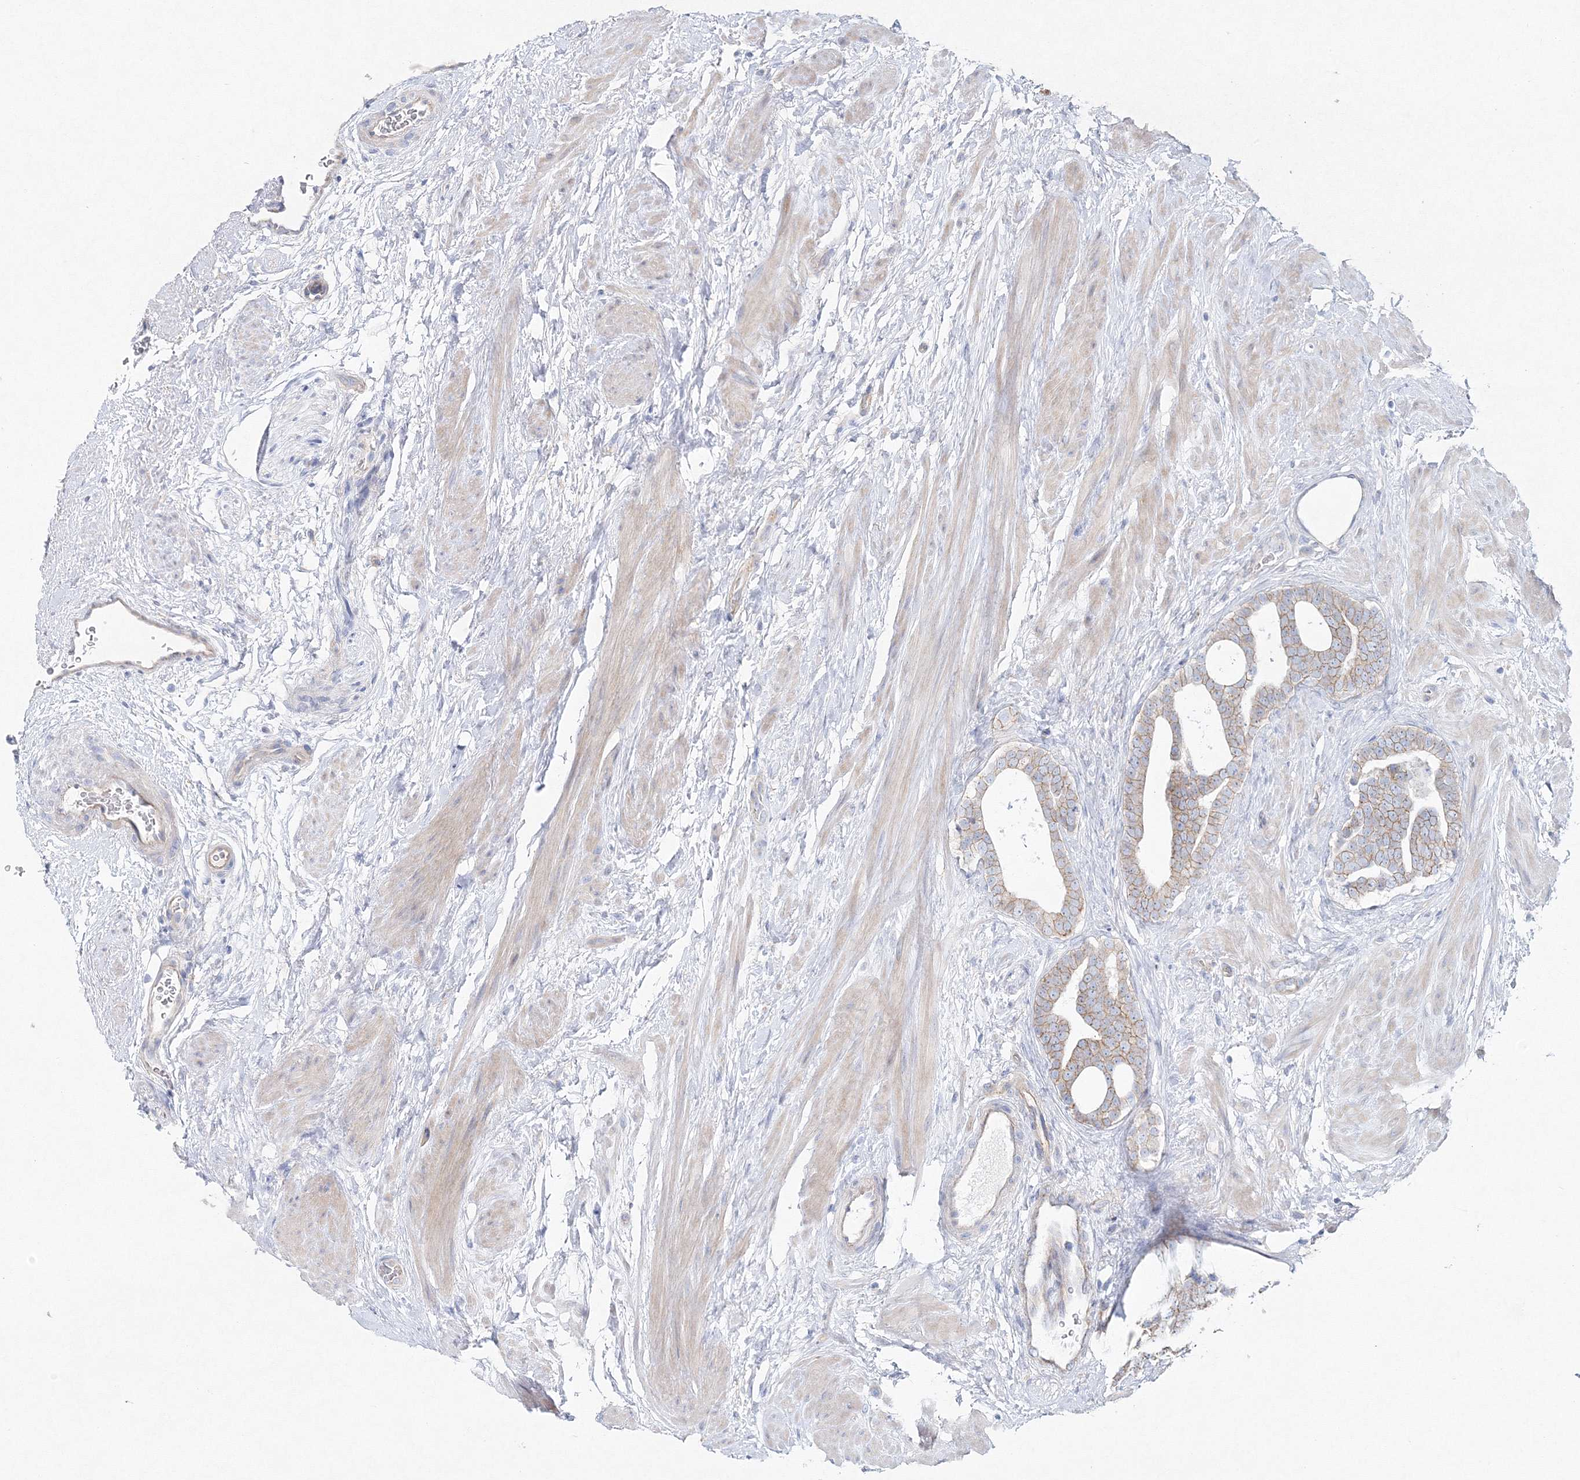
{"staining": {"intensity": "weak", "quantity": "25%-75%", "location": "cytoplasmic/membranous"}, "tissue": "prostate cancer", "cell_type": "Tumor cells", "image_type": "cancer", "snomed": [{"axis": "morphology", "description": "Adenocarcinoma, High grade"}, {"axis": "topography", "description": "Prostate"}], "caption": "Adenocarcinoma (high-grade) (prostate) was stained to show a protein in brown. There is low levels of weak cytoplasmic/membranous expression in approximately 25%-75% of tumor cells. (Brightfield microscopy of DAB IHC at high magnification).", "gene": "NAA40", "patient": {"sex": "male", "age": 56}}